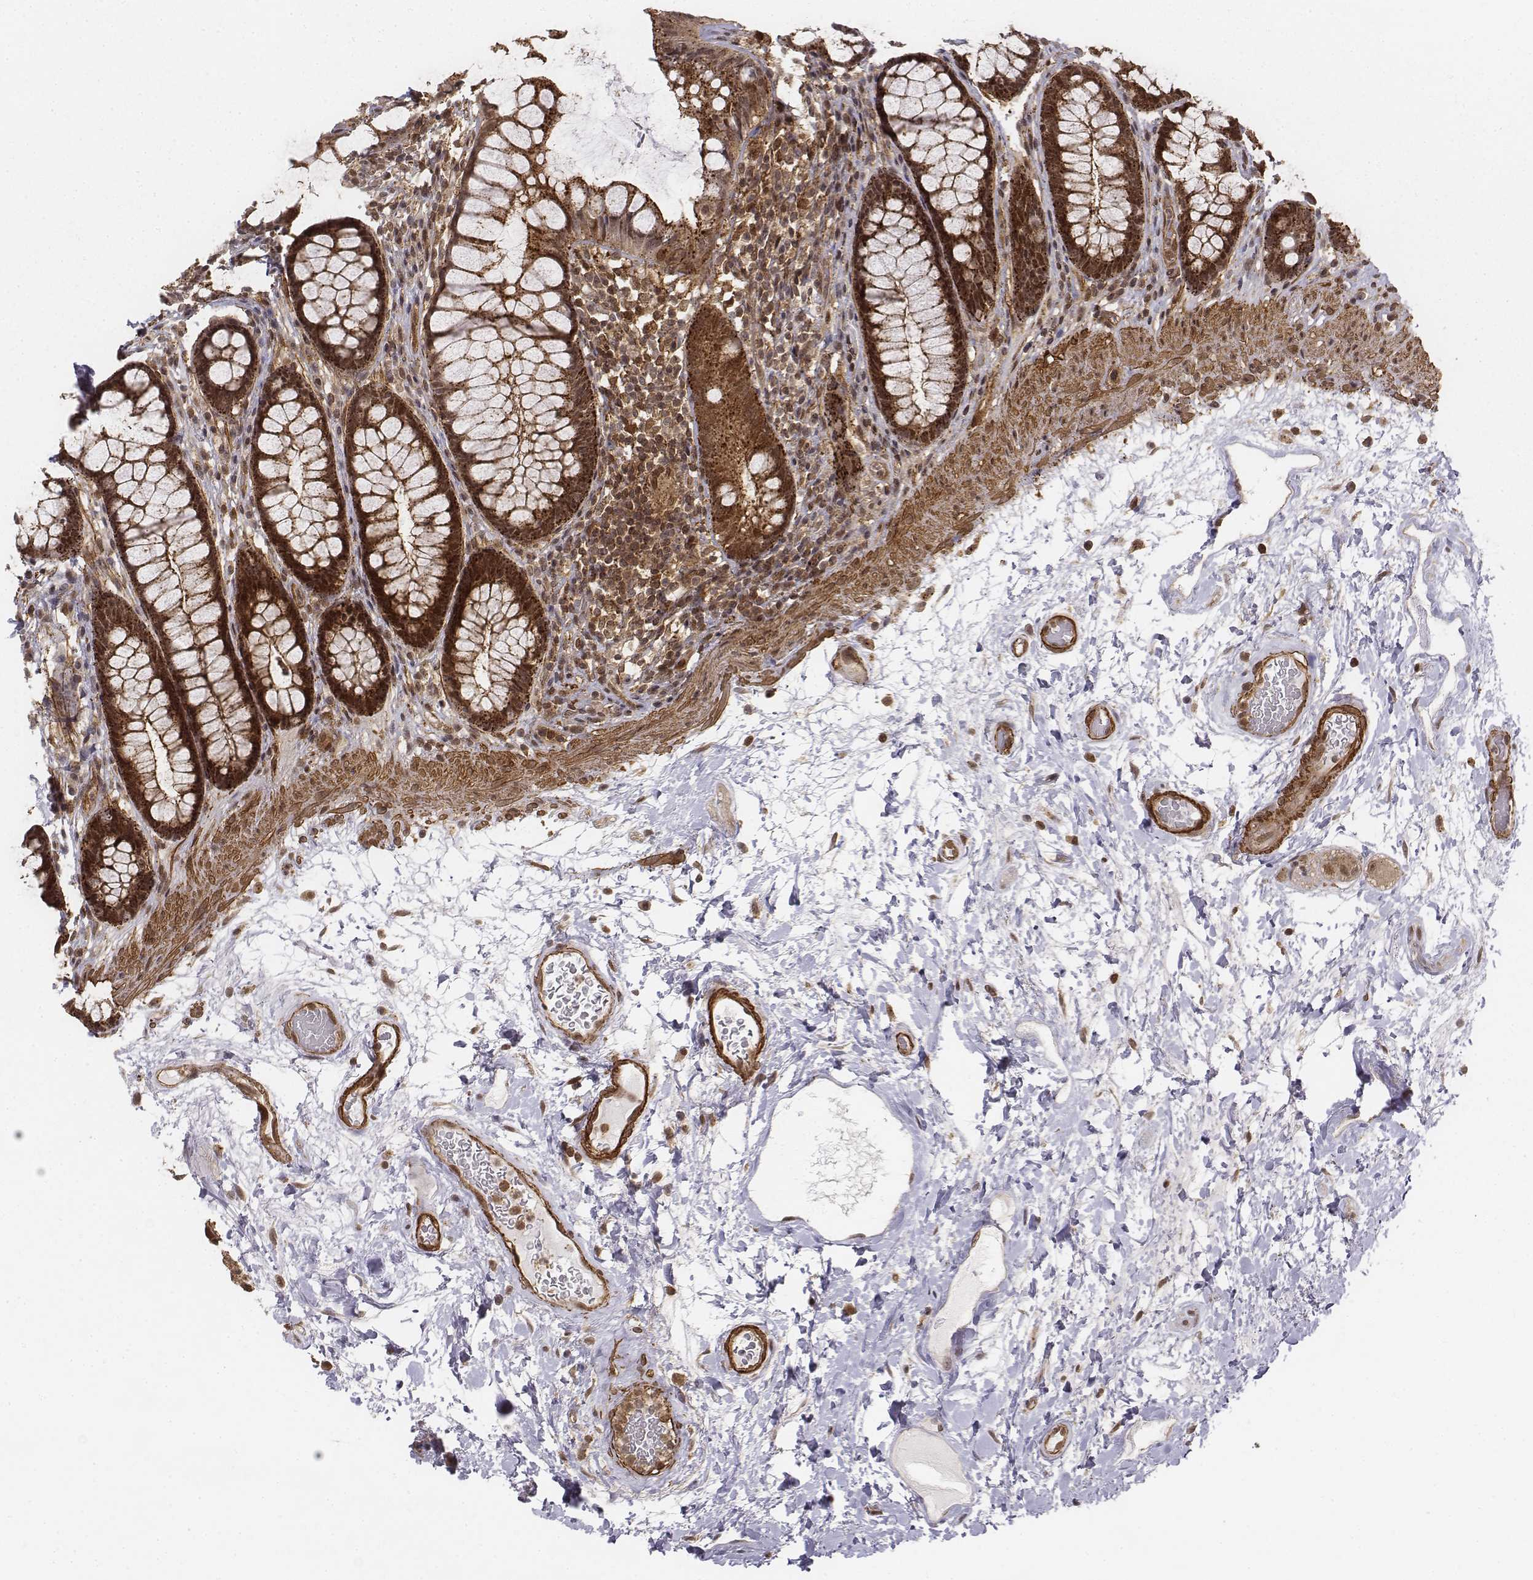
{"staining": {"intensity": "strong", "quantity": ">75%", "location": "cytoplasmic/membranous,nuclear"}, "tissue": "rectum", "cell_type": "Glandular cells", "image_type": "normal", "snomed": [{"axis": "morphology", "description": "Normal tissue, NOS"}, {"axis": "topography", "description": "Rectum"}], "caption": "The image exhibits a brown stain indicating the presence of a protein in the cytoplasmic/membranous,nuclear of glandular cells in rectum.", "gene": "ZFYVE19", "patient": {"sex": "male", "age": 72}}